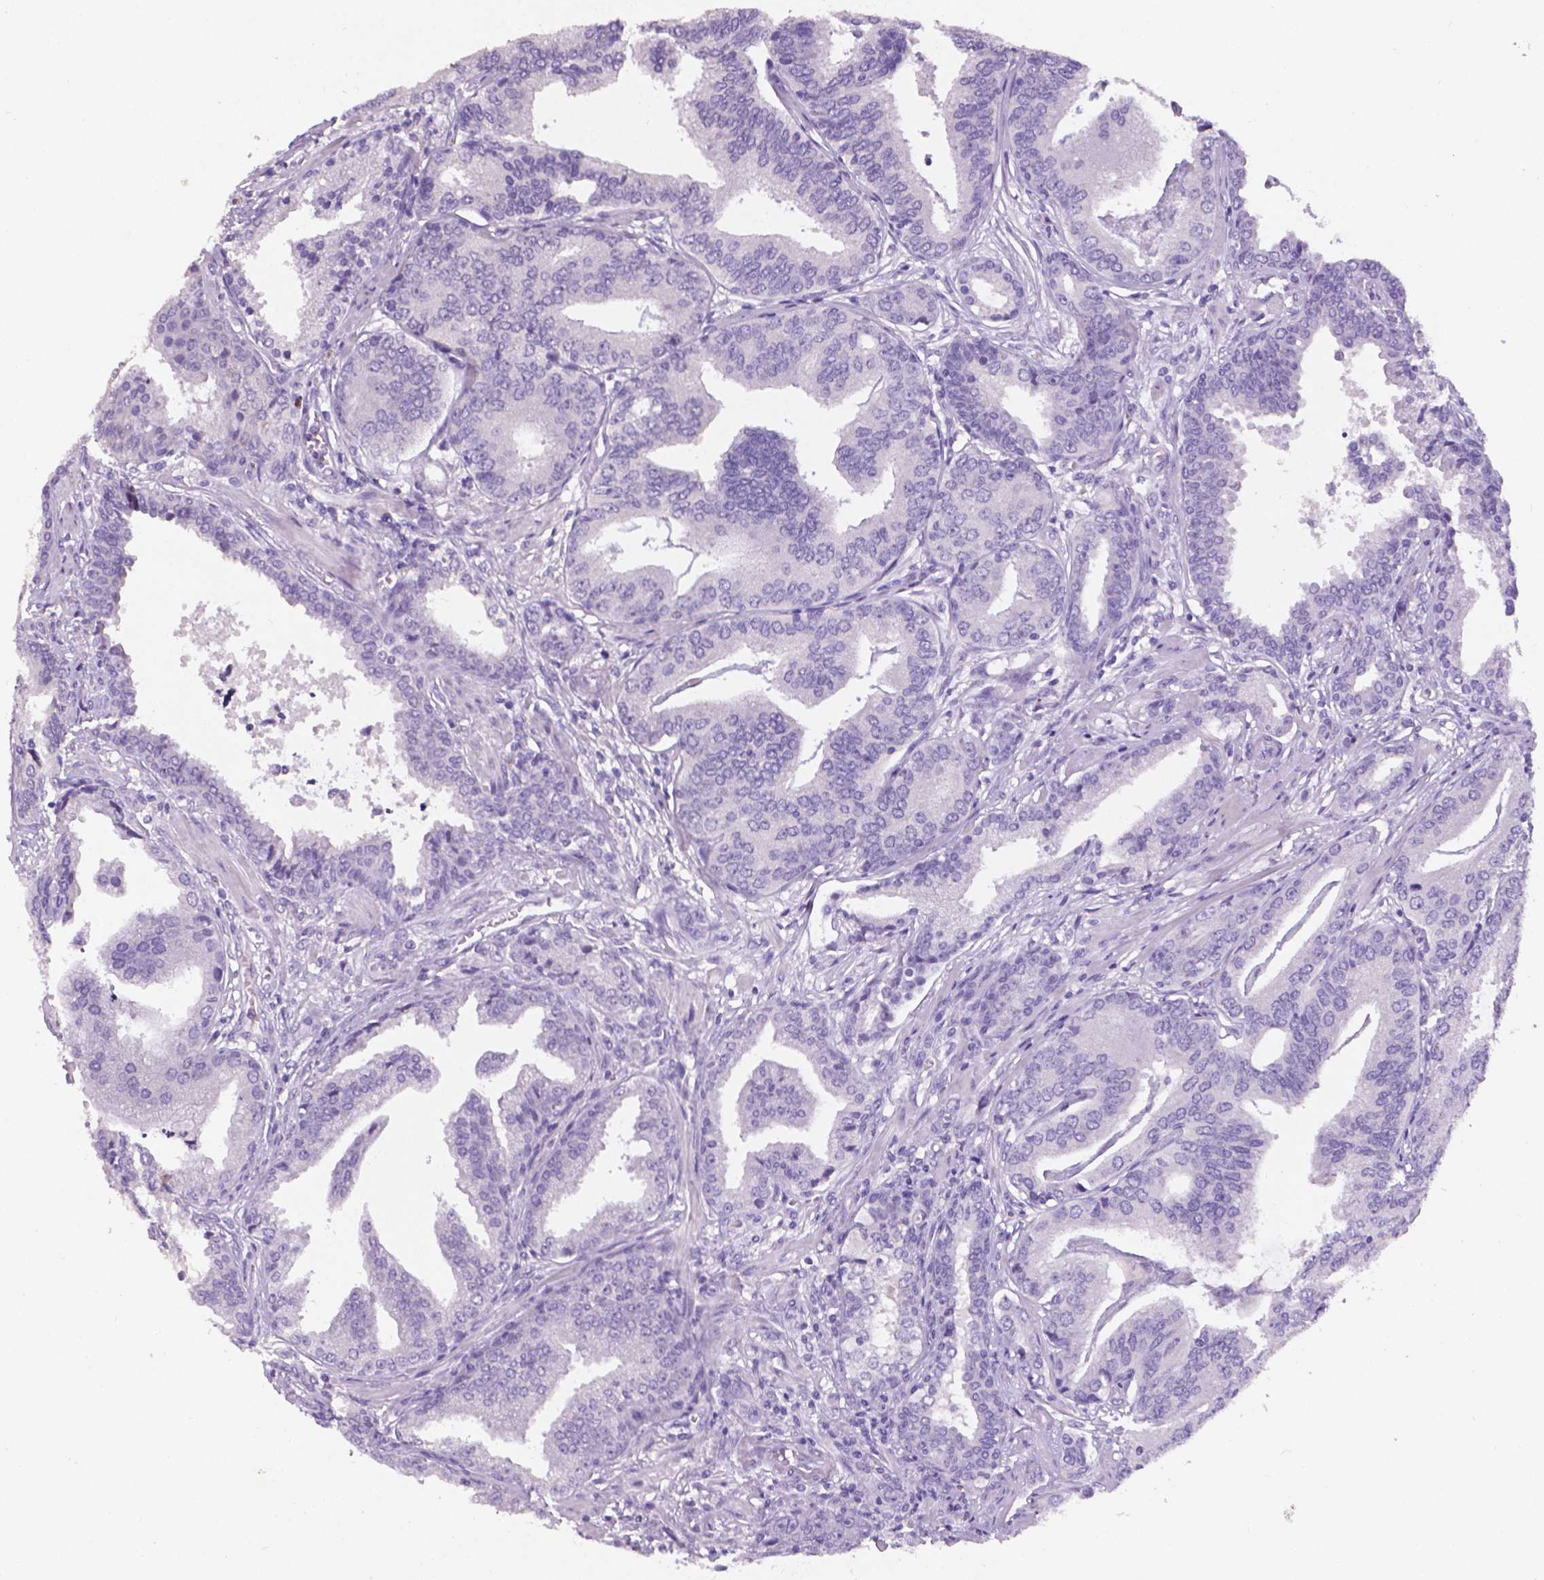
{"staining": {"intensity": "negative", "quantity": "none", "location": "none"}, "tissue": "prostate cancer", "cell_type": "Tumor cells", "image_type": "cancer", "snomed": [{"axis": "morphology", "description": "Adenocarcinoma, NOS"}, {"axis": "topography", "description": "Prostate"}], "caption": "The immunohistochemistry photomicrograph has no significant expression in tumor cells of prostate cancer tissue.", "gene": "XPNPEP2", "patient": {"sex": "male", "age": 64}}